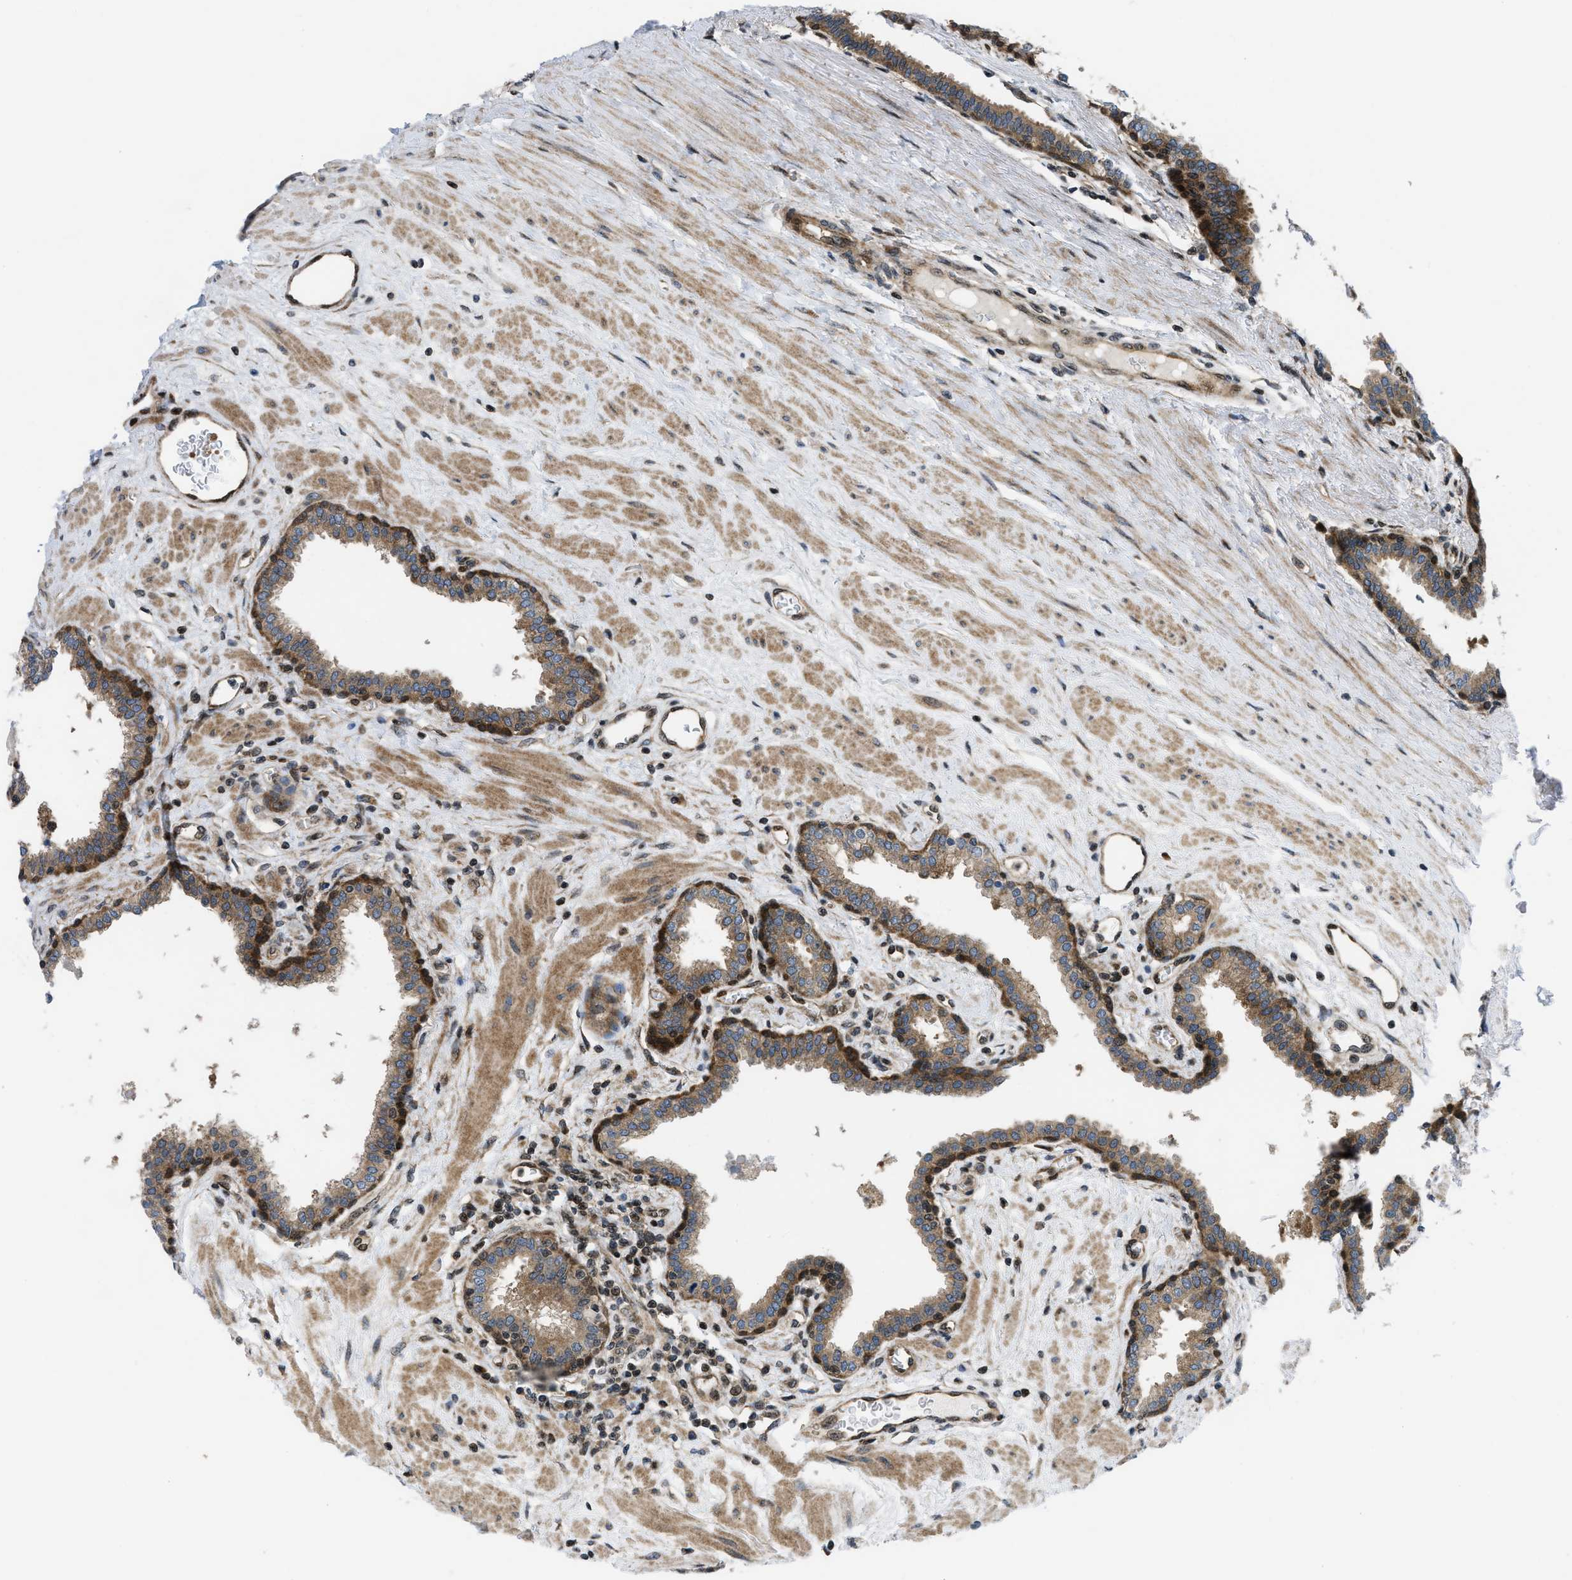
{"staining": {"intensity": "moderate", "quantity": ">75%", "location": "cytoplasmic/membranous"}, "tissue": "prostate", "cell_type": "Glandular cells", "image_type": "normal", "snomed": [{"axis": "morphology", "description": "Normal tissue, NOS"}, {"axis": "topography", "description": "Prostate"}], "caption": "An immunohistochemistry micrograph of normal tissue is shown. Protein staining in brown labels moderate cytoplasmic/membranous positivity in prostate within glandular cells.", "gene": "PPP2CB", "patient": {"sex": "male", "age": 51}}